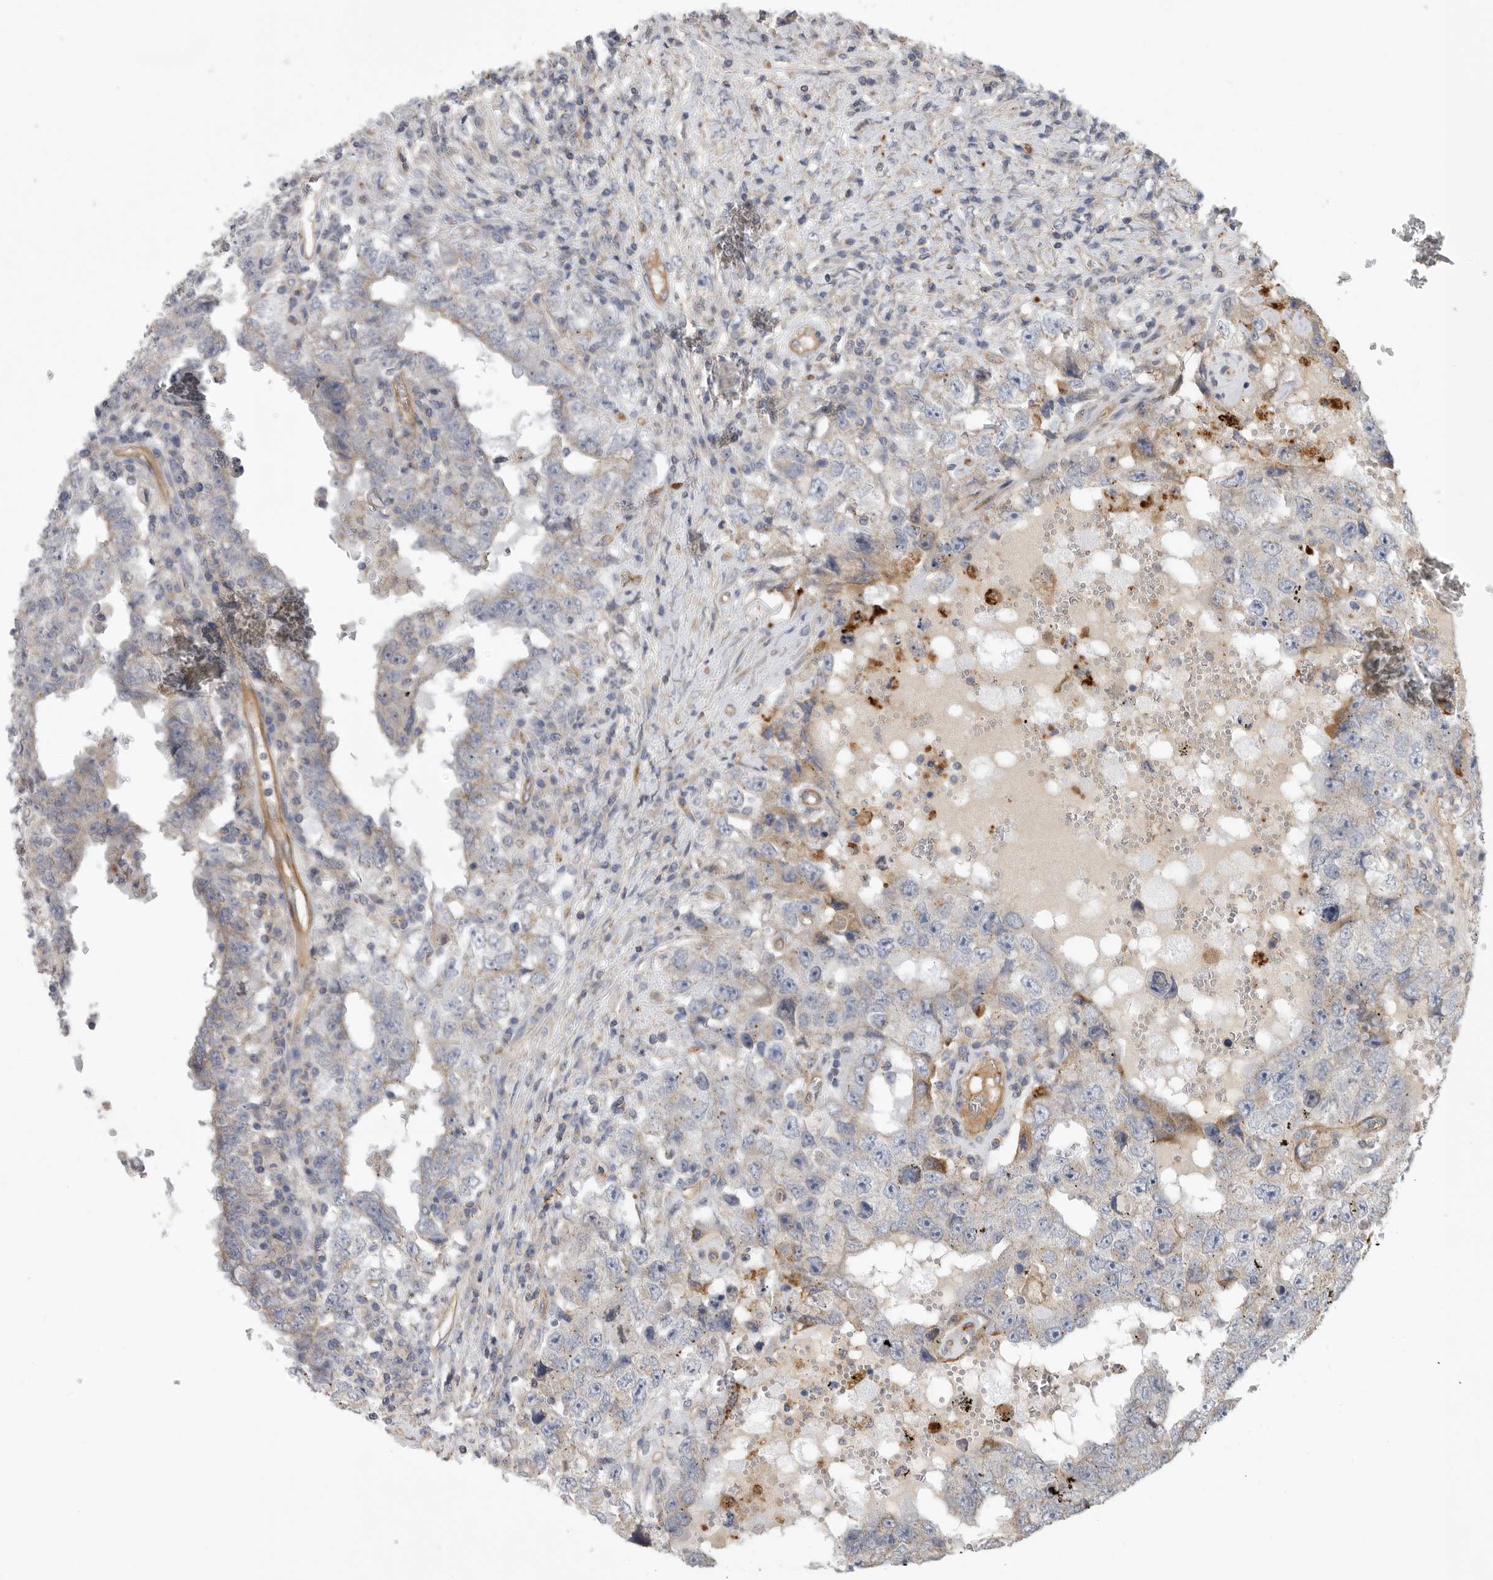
{"staining": {"intensity": "negative", "quantity": "none", "location": "none"}, "tissue": "testis cancer", "cell_type": "Tumor cells", "image_type": "cancer", "snomed": [{"axis": "morphology", "description": "Carcinoma, Embryonal, NOS"}, {"axis": "topography", "description": "Testis"}], "caption": "An immunohistochemistry photomicrograph of embryonal carcinoma (testis) is shown. There is no staining in tumor cells of embryonal carcinoma (testis).", "gene": "MLPH", "patient": {"sex": "male", "age": 26}}